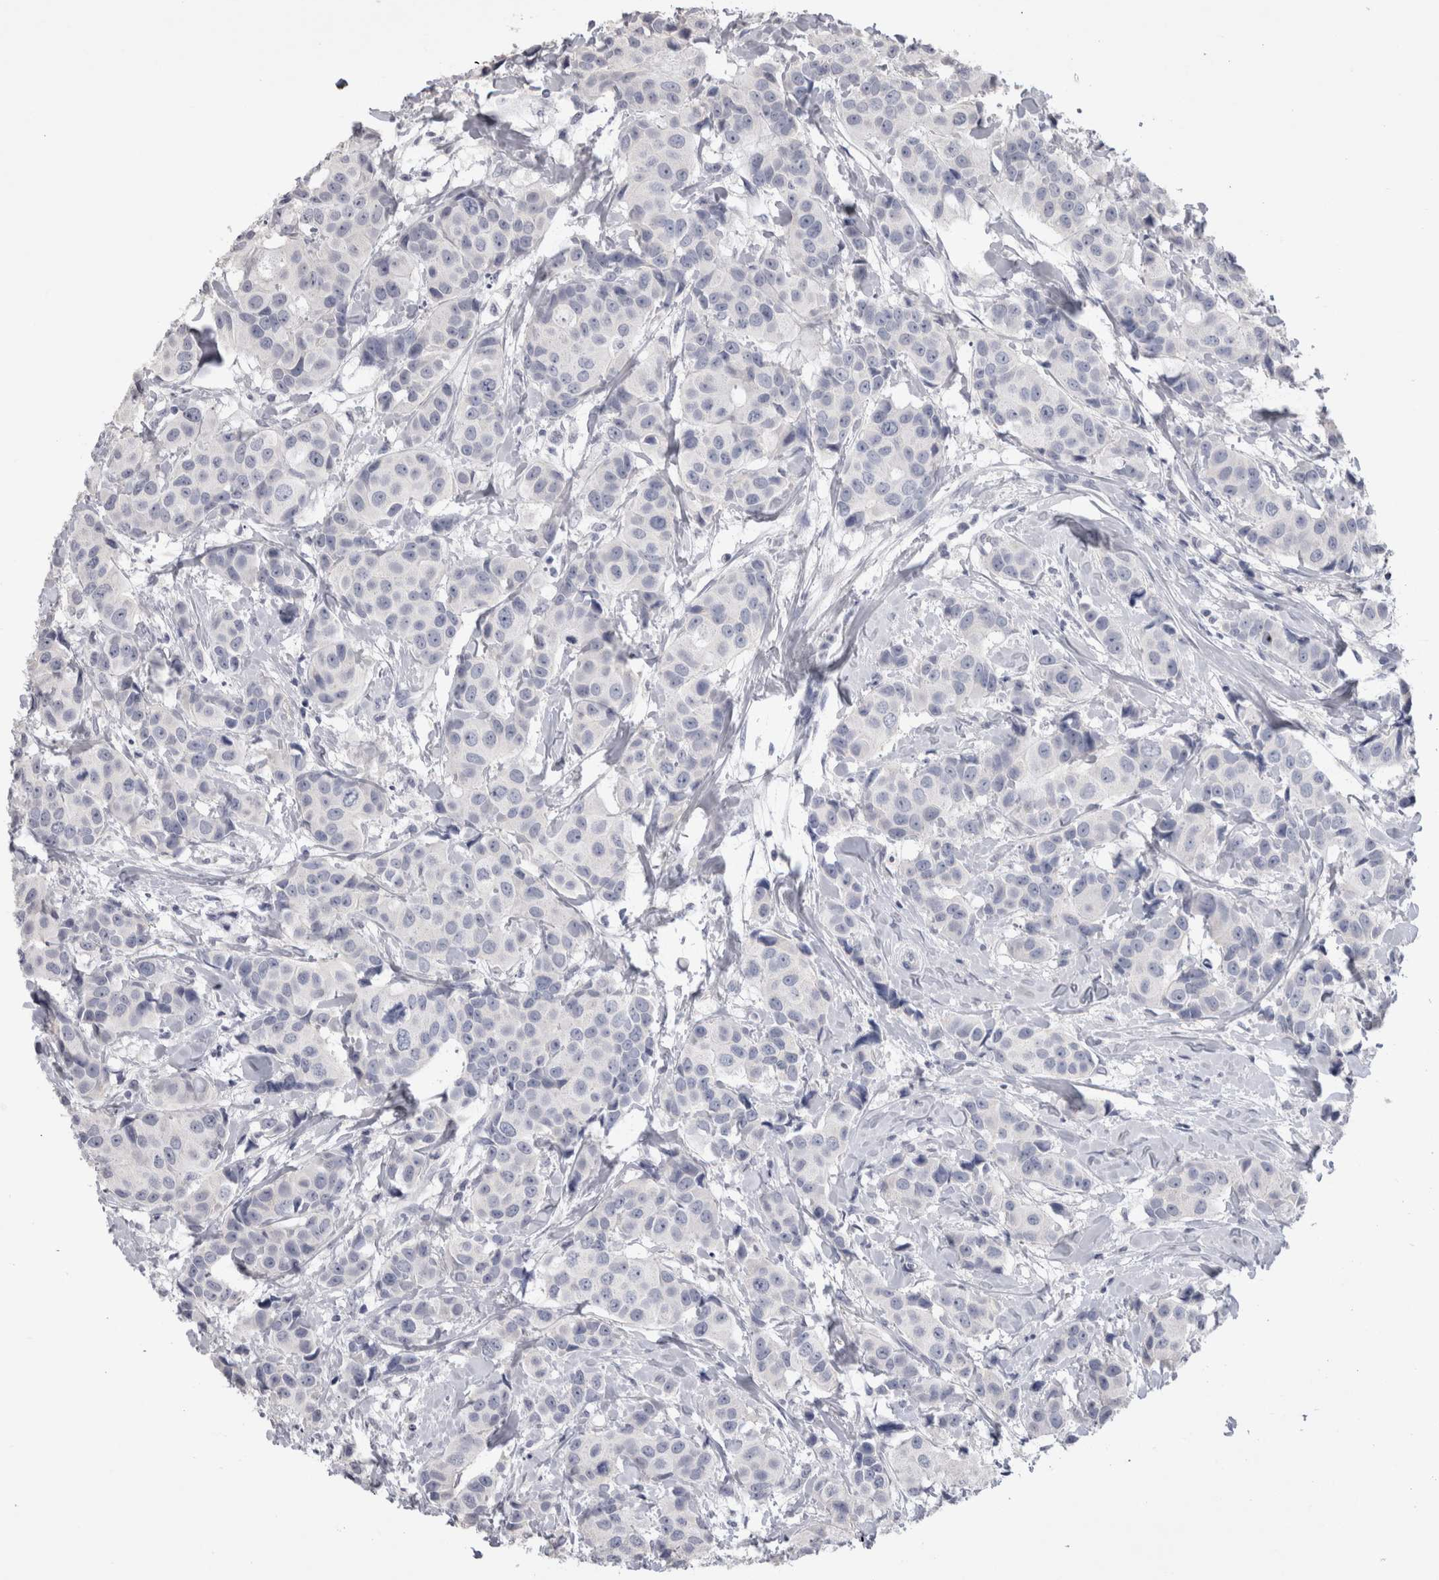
{"staining": {"intensity": "negative", "quantity": "none", "location": "none"}, "tissue": "breast cancer", "cell_type": "Tumor cells", "image_type": "cancer", "snomed": [{"axis": "morphology", "description": "Normal tissue, NOS"}, {"axis": "morphology", "description": "Duct carcinoma"}, {"axis": "topography", "description": "Breast"}], "caption": "Tumor cells are negative for brown protein staining in breast invasive ductal carcinoma.", "gene": "ADAM2", "patient": {"sex": "female", "age": 39}}